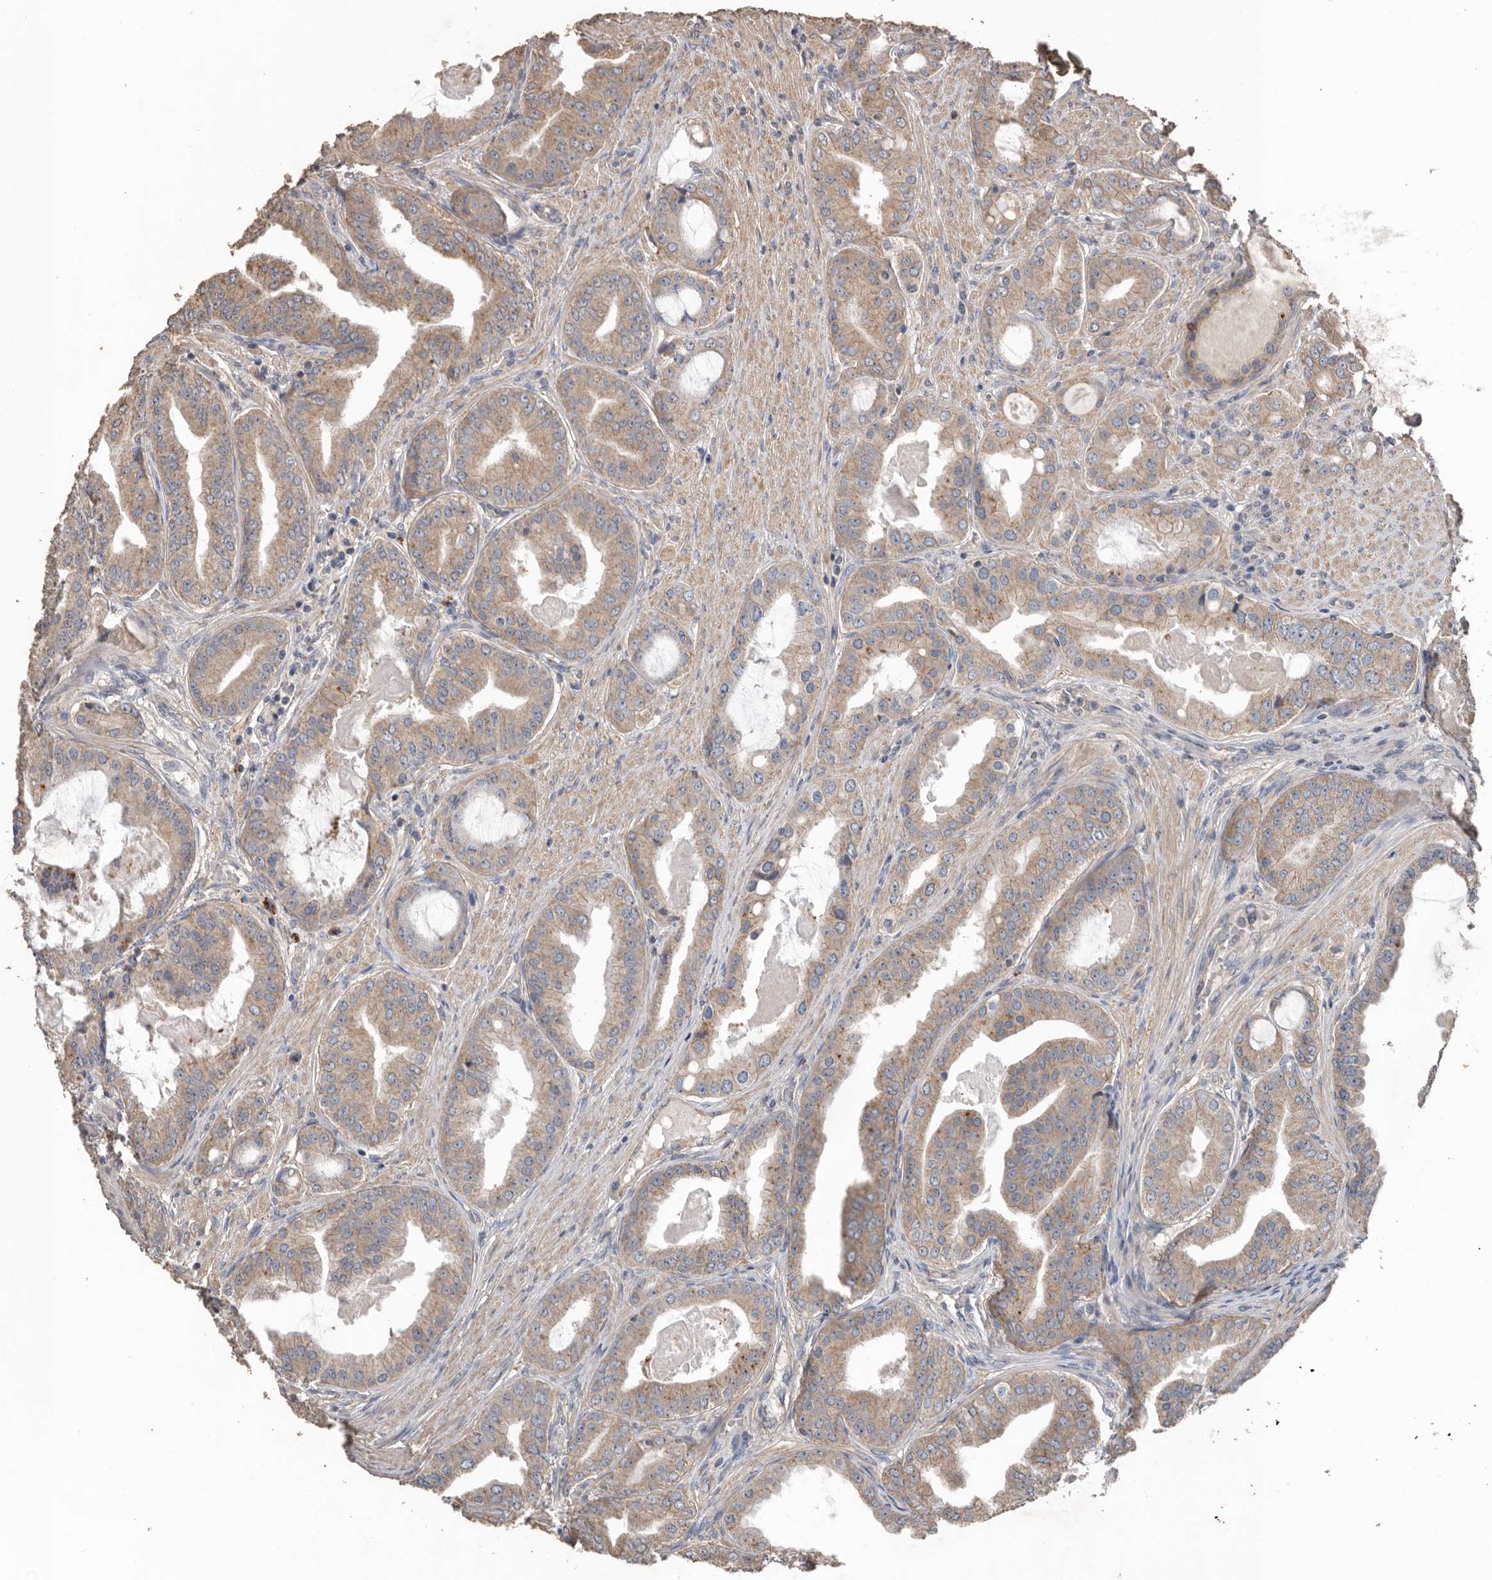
{"staining": {"intensity": "weak", "quantity": ">75%", "location": "cytoplasmic/membranous"}, "tissue": "prostate cancer", "cell_type": "Tumor cells", "image_type": "cancer", "snomed": [{"axis": "morphology", "description": "Adenocarcinoma, High grade"}, {"axis": "topography", "description": "Prostate"}], "caption": "Immunohistochemistry (DAB) staining of human prostate cancer (adenocarcinoma (high-grade)) displays weak cytoplasmic/membranous protein staining in about >75% of tumor cells. (brown staining indicates protein expression, while blue staining denotes nuclei).", "gene": "HYAL4", "patient": {"sex": "male", "age": 60}}